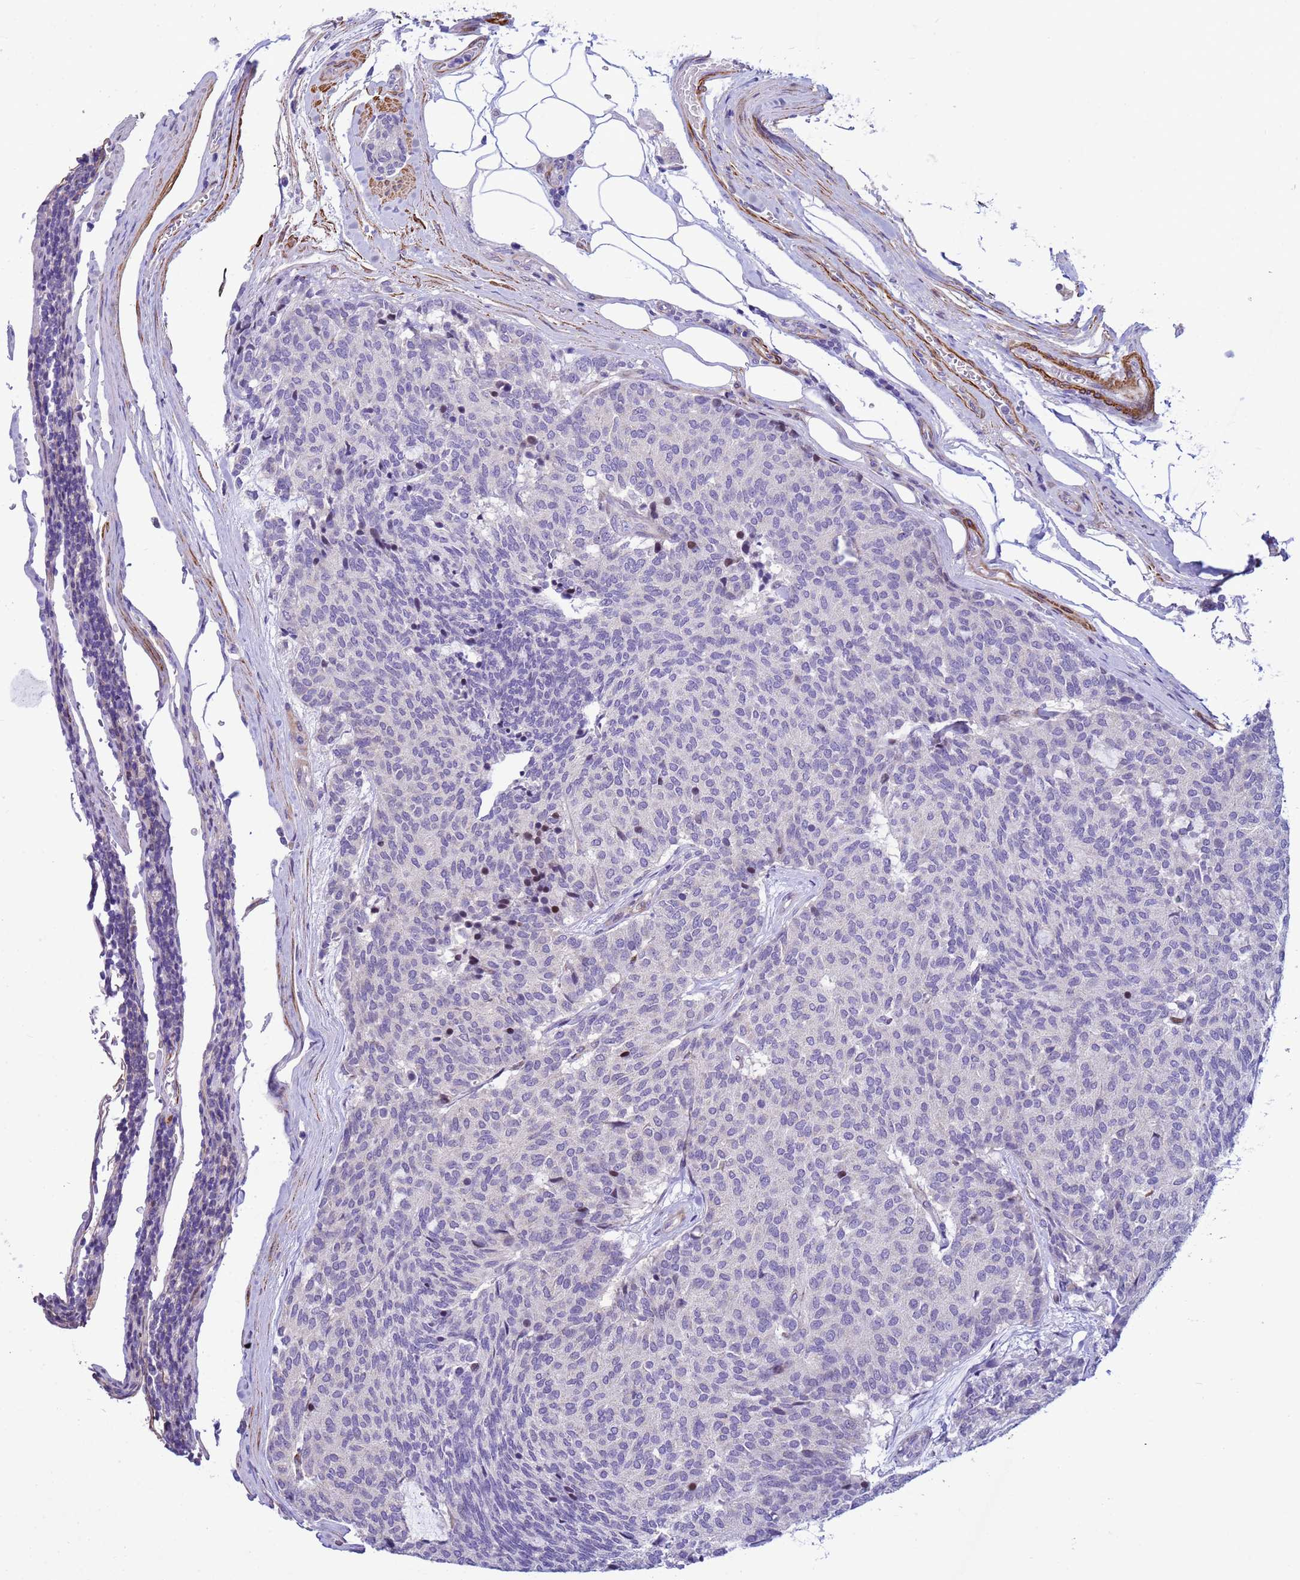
{"staining": {"intensity": "negative", "quantity": "none", "location": "none"}, "tissue": "carcinoid", "cell_type": "Tumor cells", "image_type": "cancer", "snomed": [{"axis": "morphology", "description": "Carcinoid, malignant, NOS"}, {"axis": "topography", "description": "Pancreas"}], "caption": "Immunohistochemistry (IHC) histopathology image of carcinoid (malignant) stained for a protein (brown), which demonstrates no staining in tumor cells.", "gene": "P2RX7", "patient": {"sex": "female", "age": 54}}